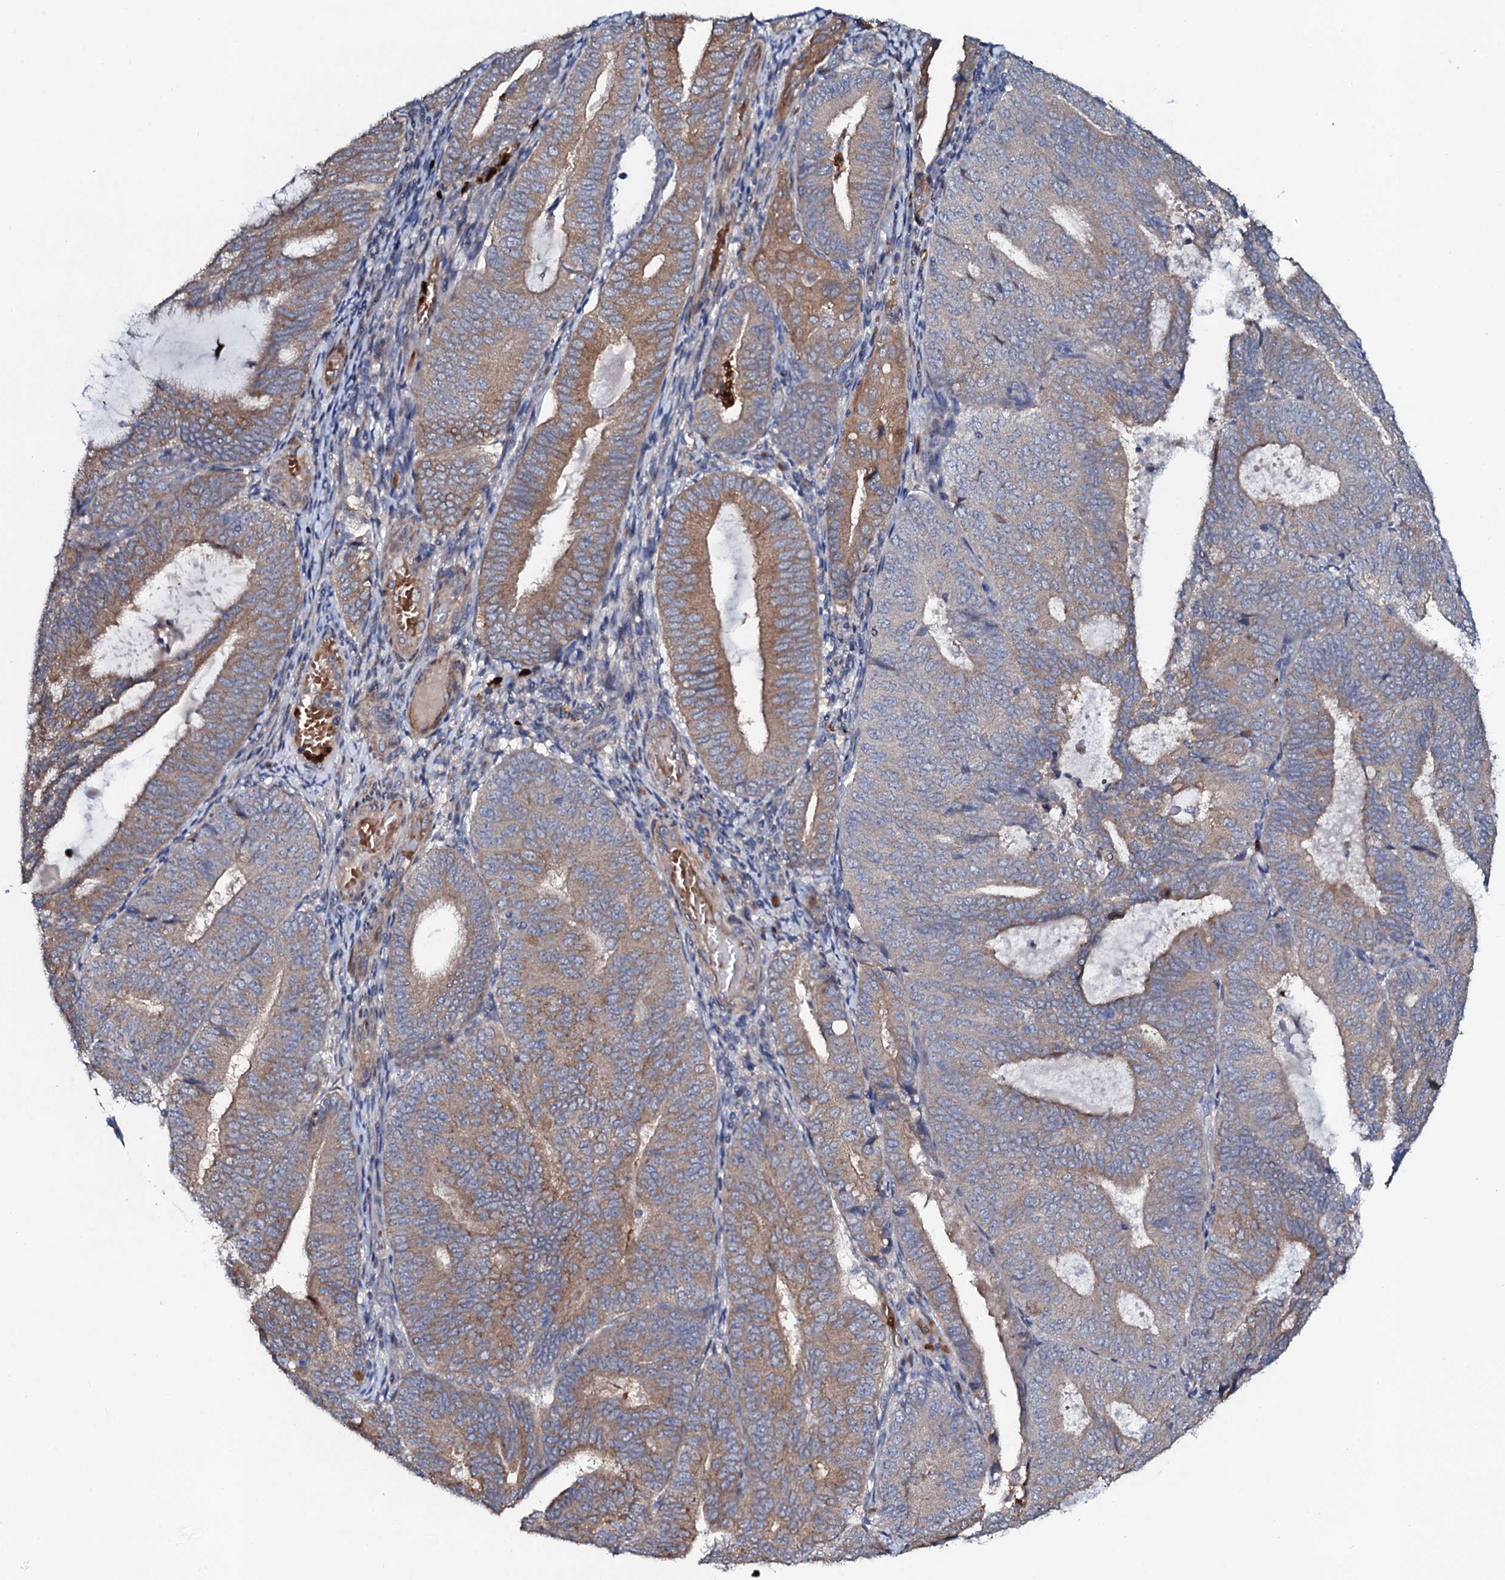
{"staining": {"intensity": "moderate", "quantity": "25%-75%", "location": "cytoplasmic/membranous"}, "tissue": "endometrial cancer", "cell_type": "Tumor cells", "image_type": "cancer", "snomed": [{"axis": "morphology", "description": "Adenocarcinoma, NOS"}, {"axis": "topography", "description": "Endometrium"}], "caption": "This is a photomicrograph of immunohistochemistry (IHC) staining of endometrial adenocarcinoma, which shows moderate staining in the cytoplasmic/membranous of tumor cells.", "gene": "COG6", "patient": {"sex": "female", "age": 81}}